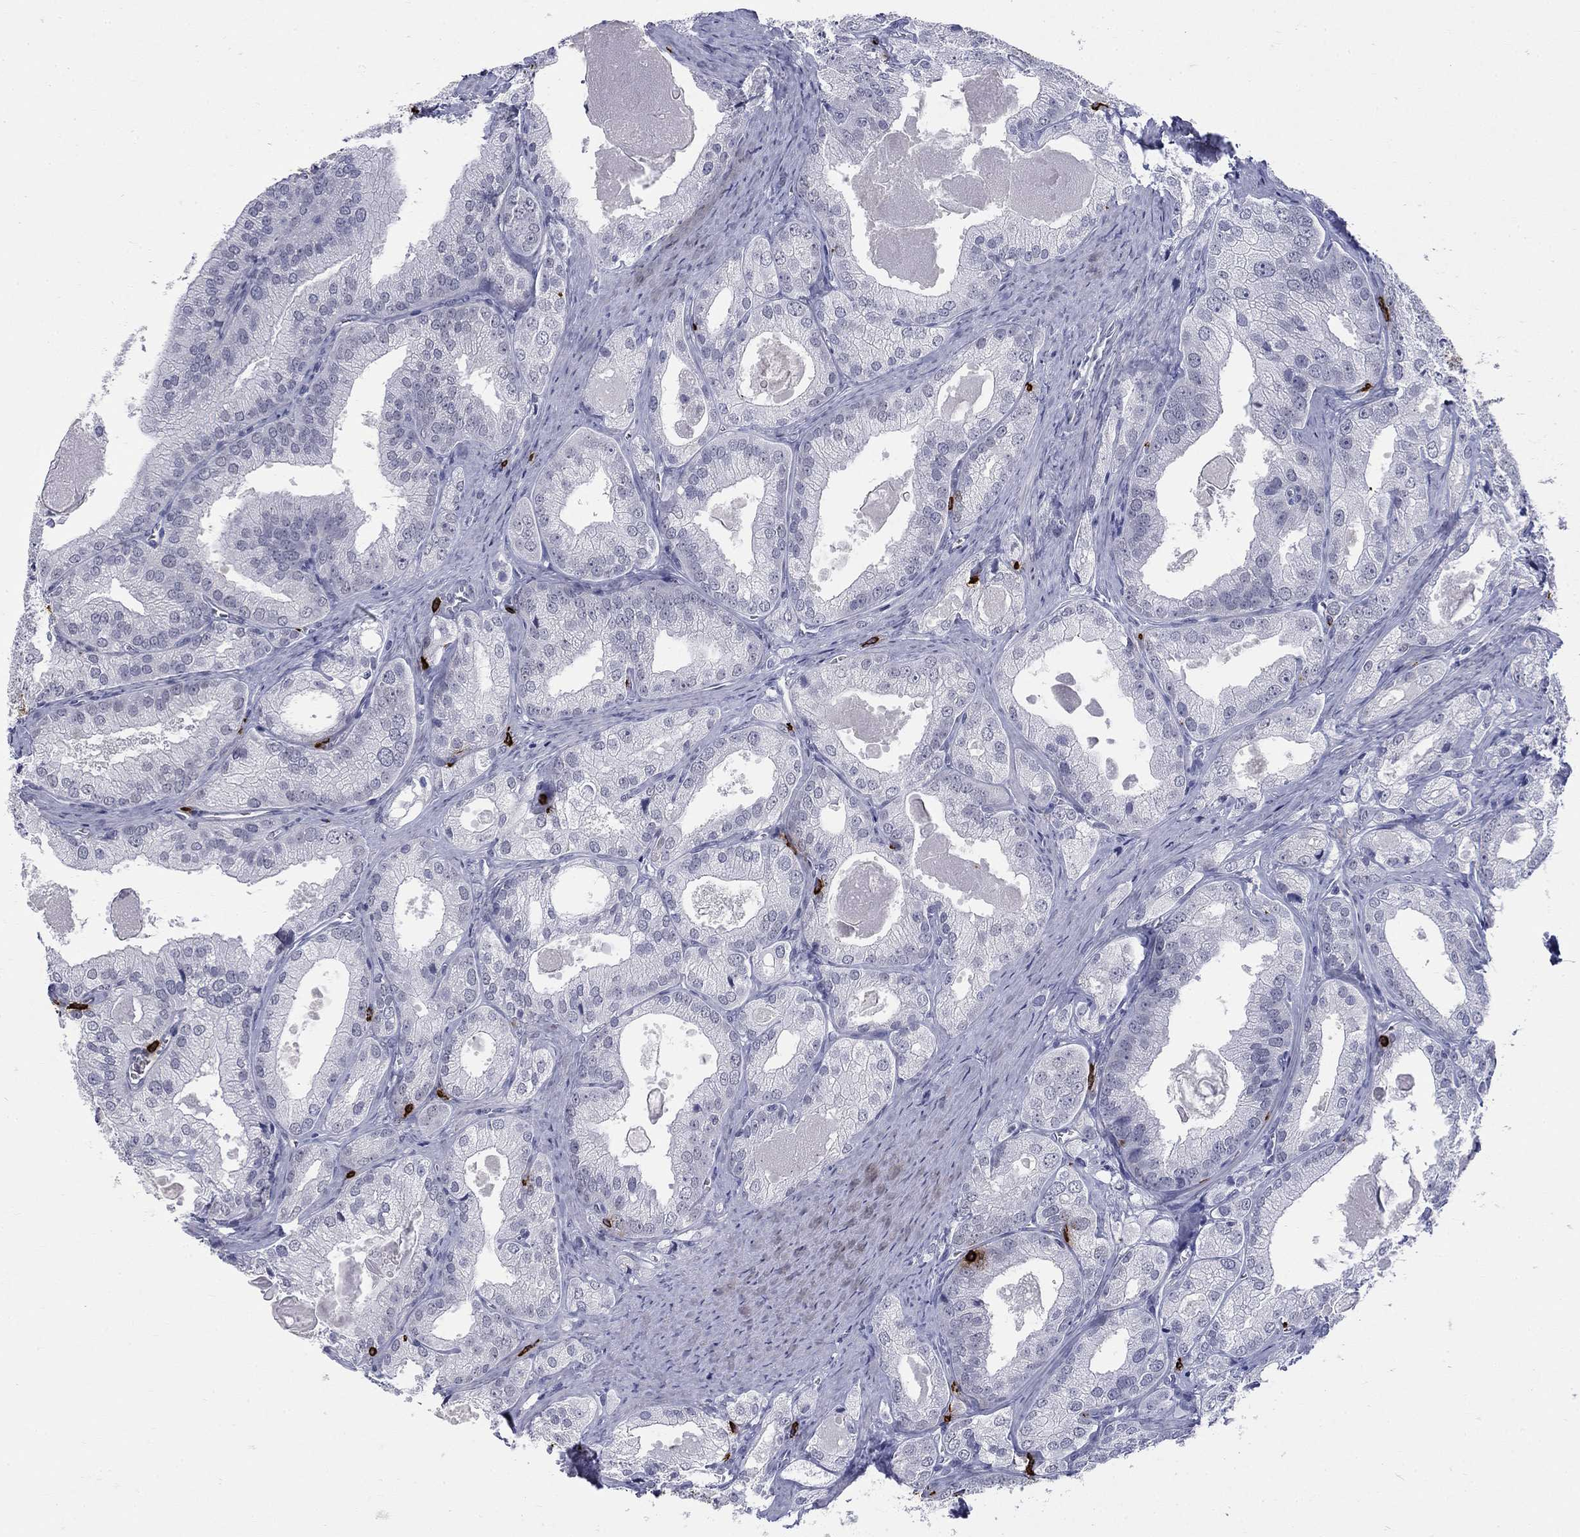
{"staining": {"intensity": "negative", "quantity": "none", "location": "none"}, "tissue": "prostate cancer", "cell_type": "Tumor cells", "image_type": "cancer", "snomed": [{"axis": "morphology", "description": "Adenocarcinoma, NOS"}, {"axis": "morphology", "description": "Adenocarcinoma, High grade"}, {"axis": "topography", "description": "Prostate"}], "caption": "This is a micrograph of immunohistochemistry (IHC) staining of adenocarcinoma (prostate), which shows no positivity in tumor cells.", "gene": "ECEL1", "patient": {"sex": "male", "age": 70}}